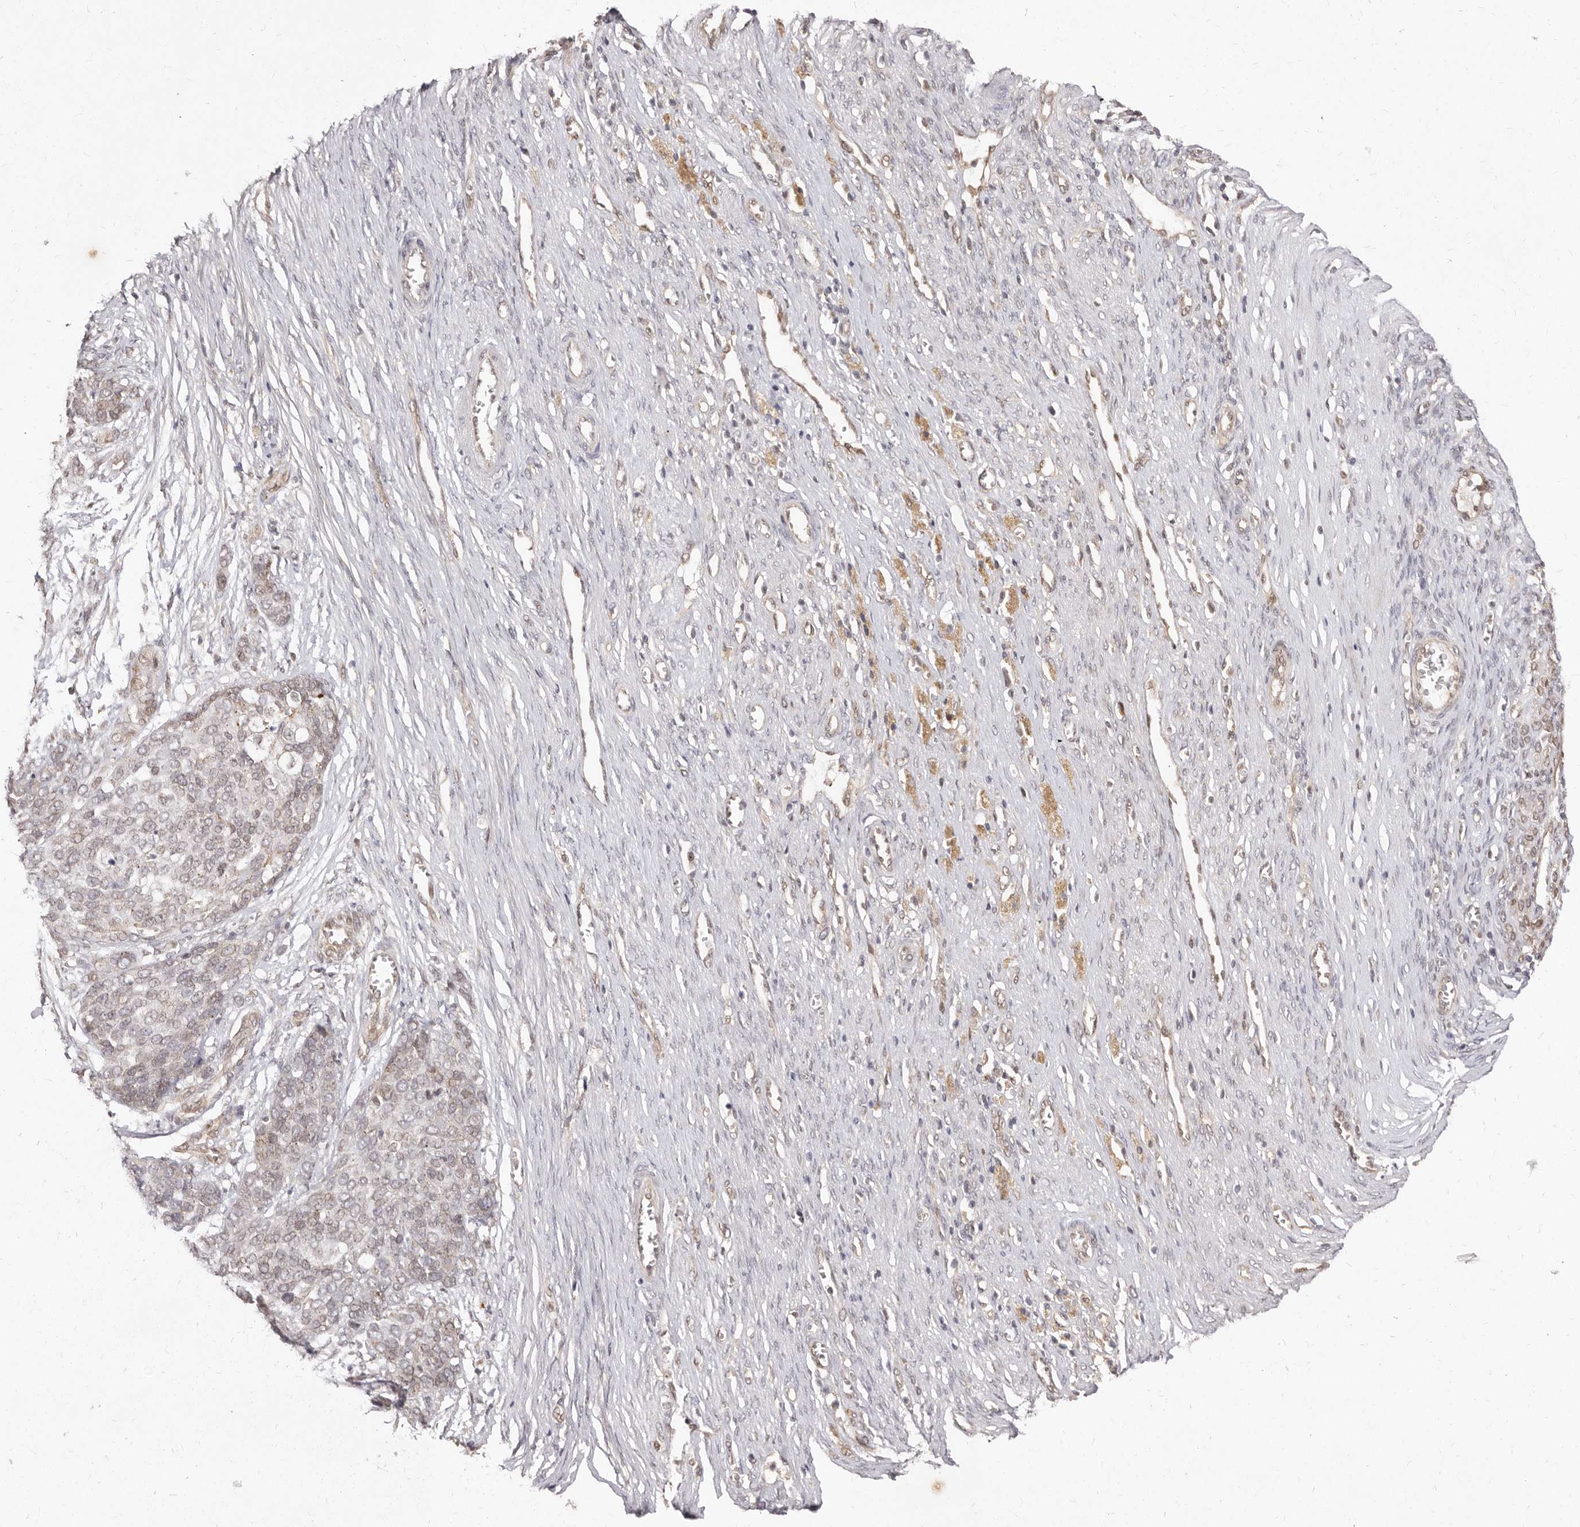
{"staining": {"intensity": "weak", "quantity": "25%-75%", "location": "nuclear"}, "tissue": "ovarian cancer", "cell_type": "Tumor cells", "image_type": "cancer", "snomed": [{"axis": "morphology", "description": "Cystadenocarcinoma, serous, NOS"}, {"axis": "topography", "description": "Ovary"}], "caption": "Ovarian serous cystadenocarcinoma stained with a brown dye exhibits weak nuclear positive positivity in approximately 25%-75% of tumor cells.", "gene": "LCORL", "patient": {"sex": "female", "age": 44}}